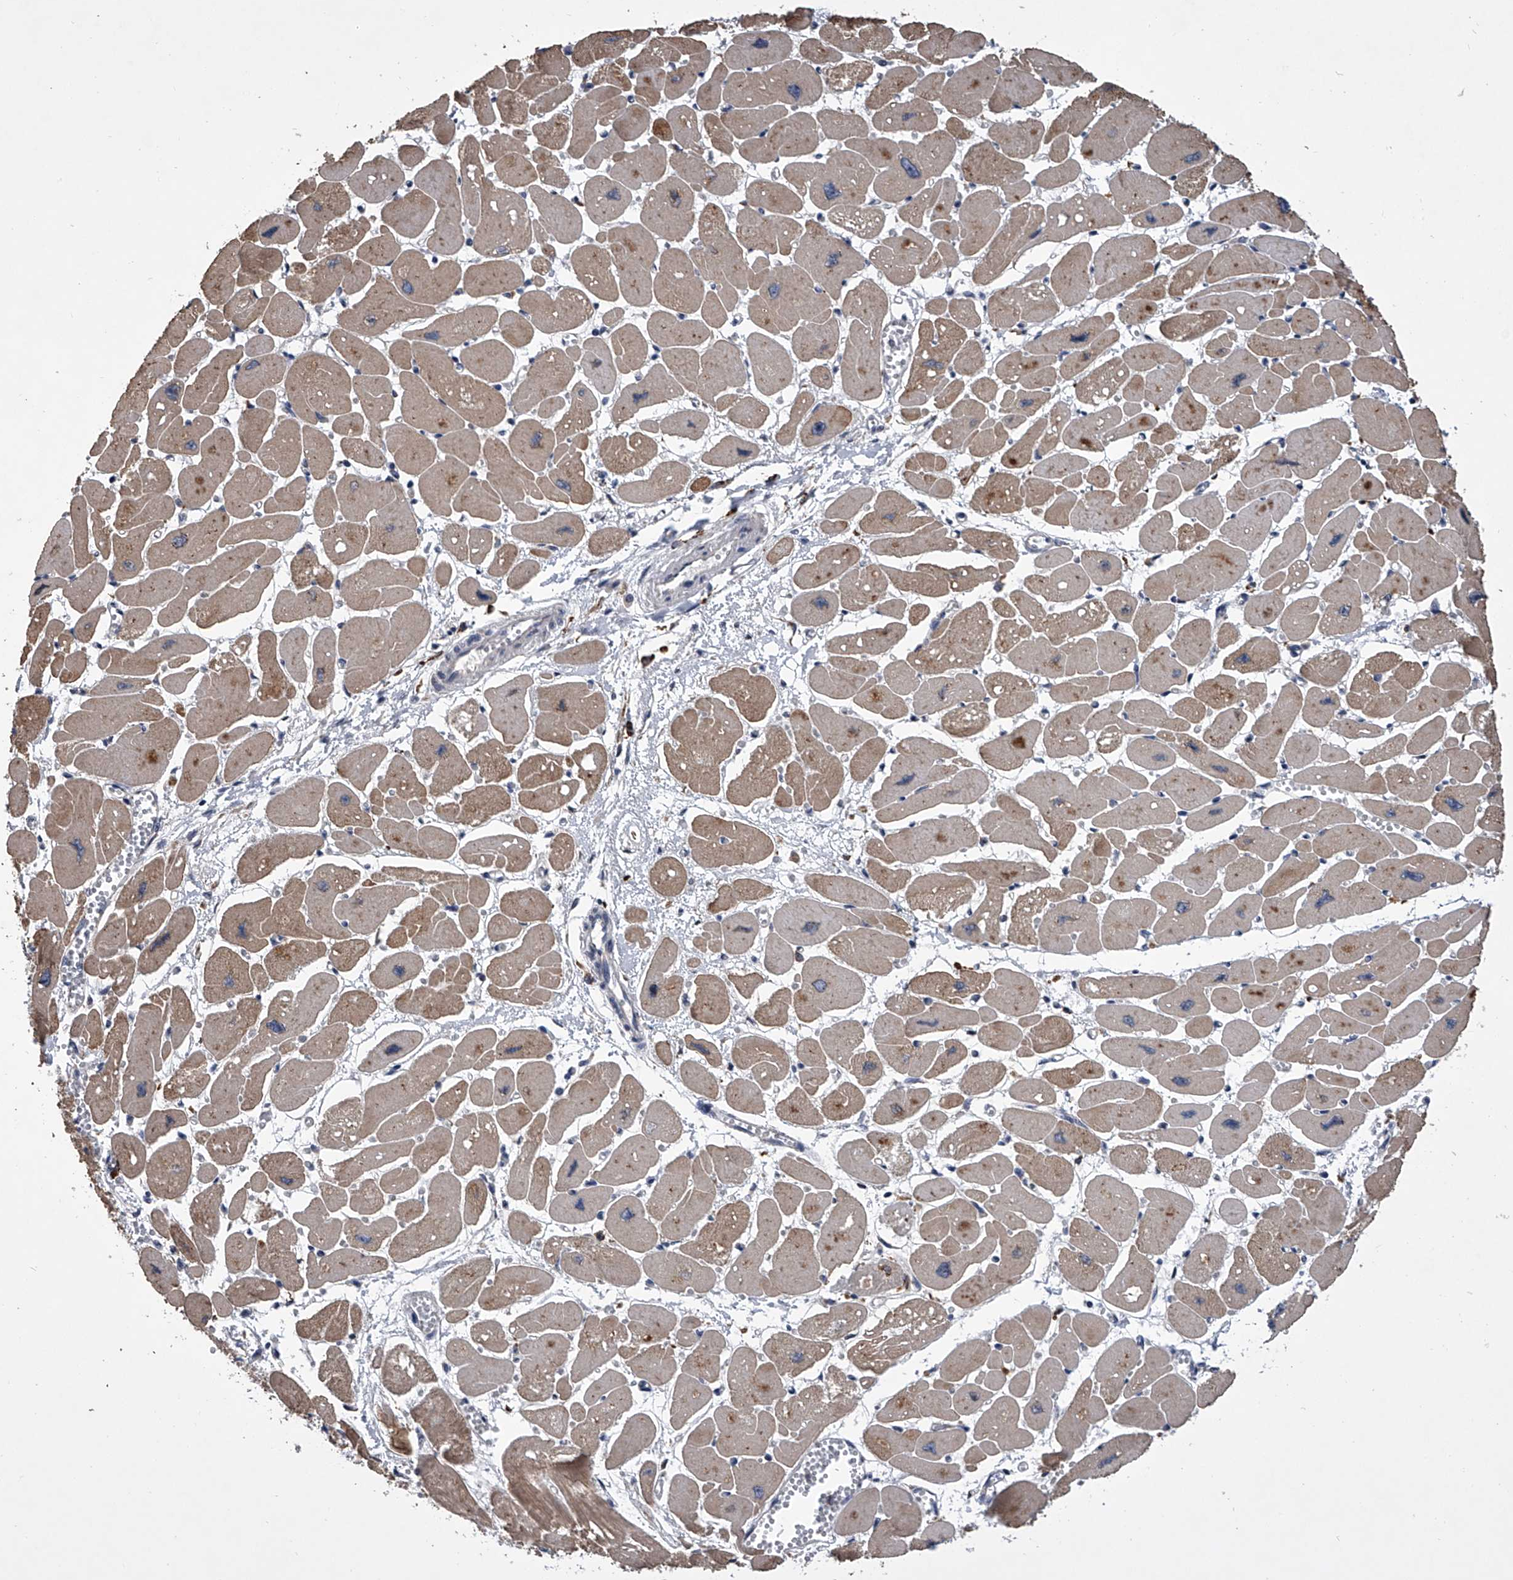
{"staining": {"intensity": "moderate", "quantity": ">75%", "location": "cytoplasmic/membranous"}, "tissue": "heart muscle", "cell_type": "Cardiomyocytes", "image_type": "normal", "snomed": [{"axis": "morphology", "description": "Normal tissue, NOS"}, {"axis": "topography", "description": "Heart"}], "caption": "A histopathology image of human heart muscle stained for a protein shows moderate cytoplasmic/membranous brown staining in cardiomyocytes.", "gene": "TRIM8", "patient": {"sex": "female", "age": 54}}